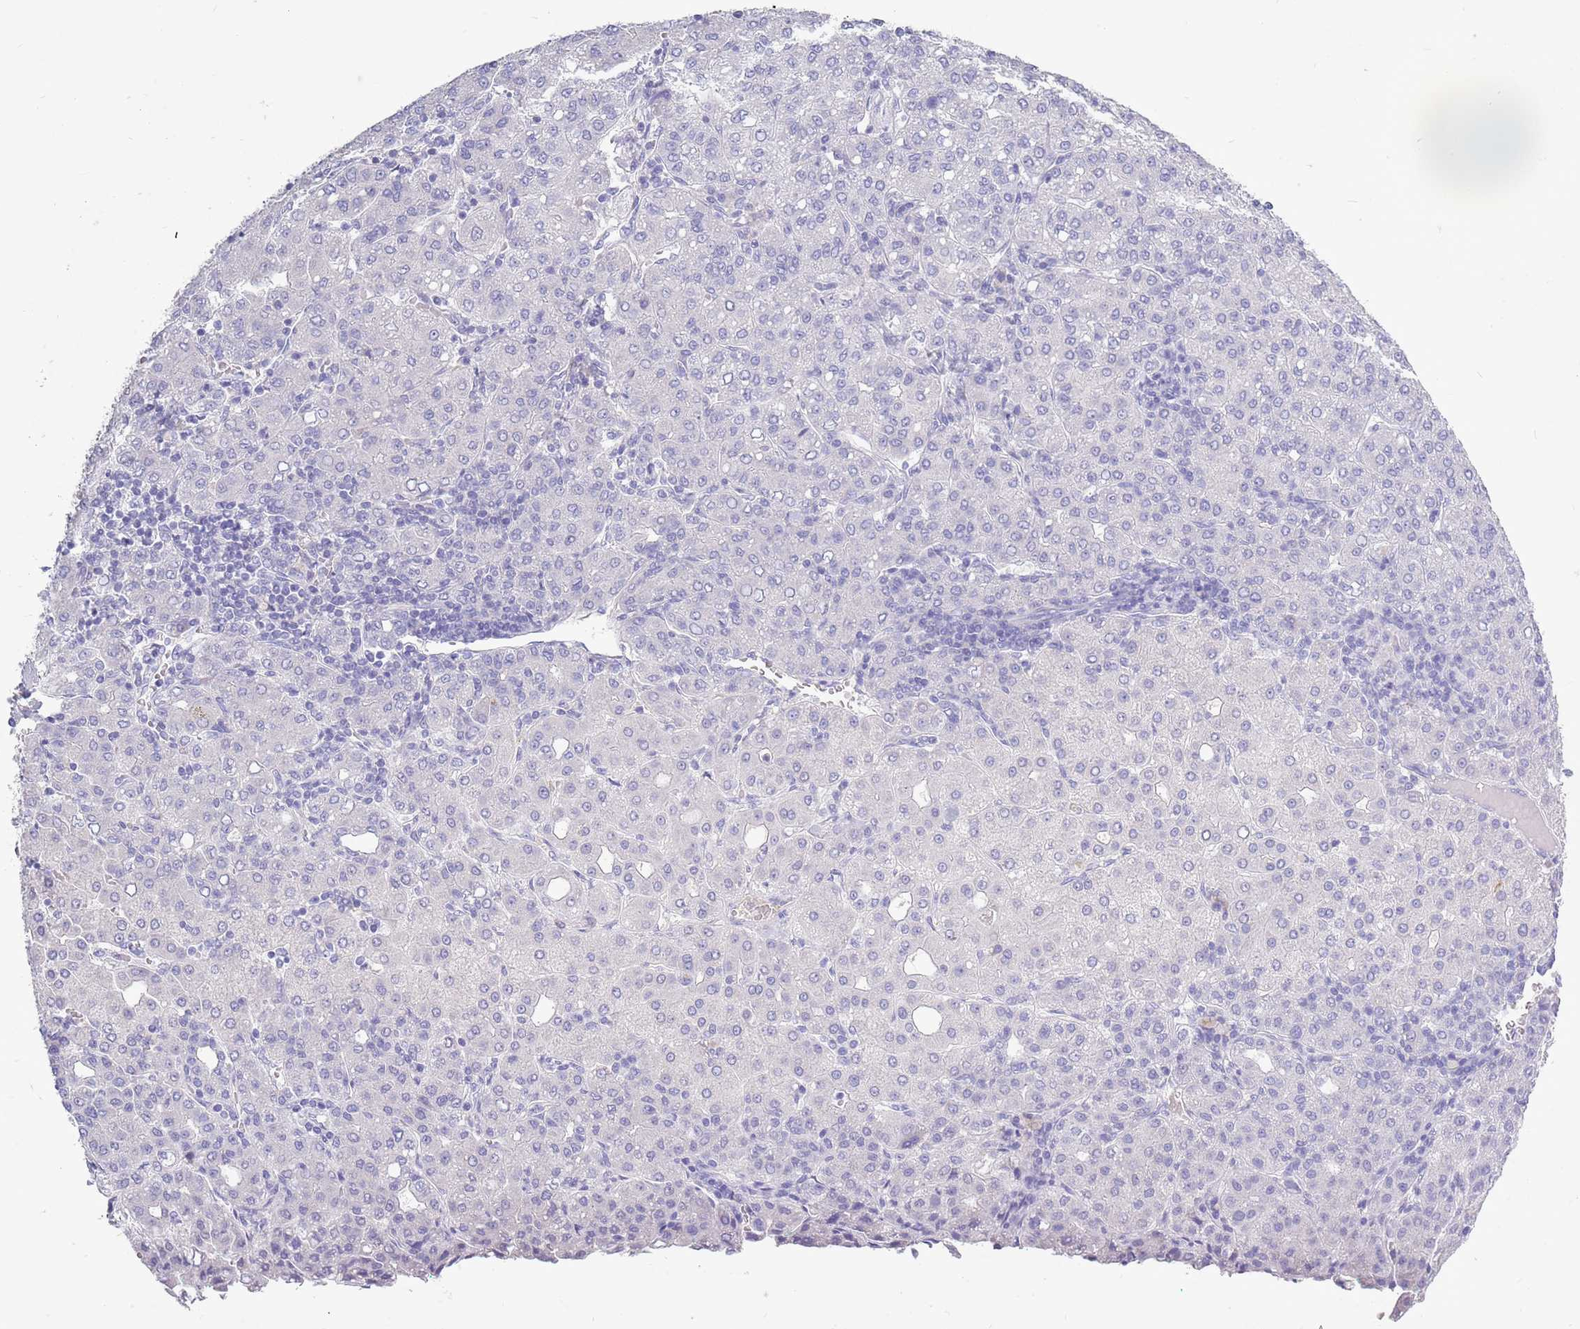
{"staining": {"intensity": "negative", "quantity": "none", "location": "none"}, "tissue": "liver cancer", "cell_type": "Tumor cells", "image_type": "cancer", "snomed": [{"axis": "morphology", "description": "Carcinoma, Hepatocellular, NOS"}, {"axis": "topography", "description": "Liver"}], "caption": "IHC micrograph of human liver cancer (hepatocellular carcinoma) stained for a protein (brown), which displays no expression in tumor cells.", "gene": "ZNF425", "patient": {"sex": "male", "age": 65}}